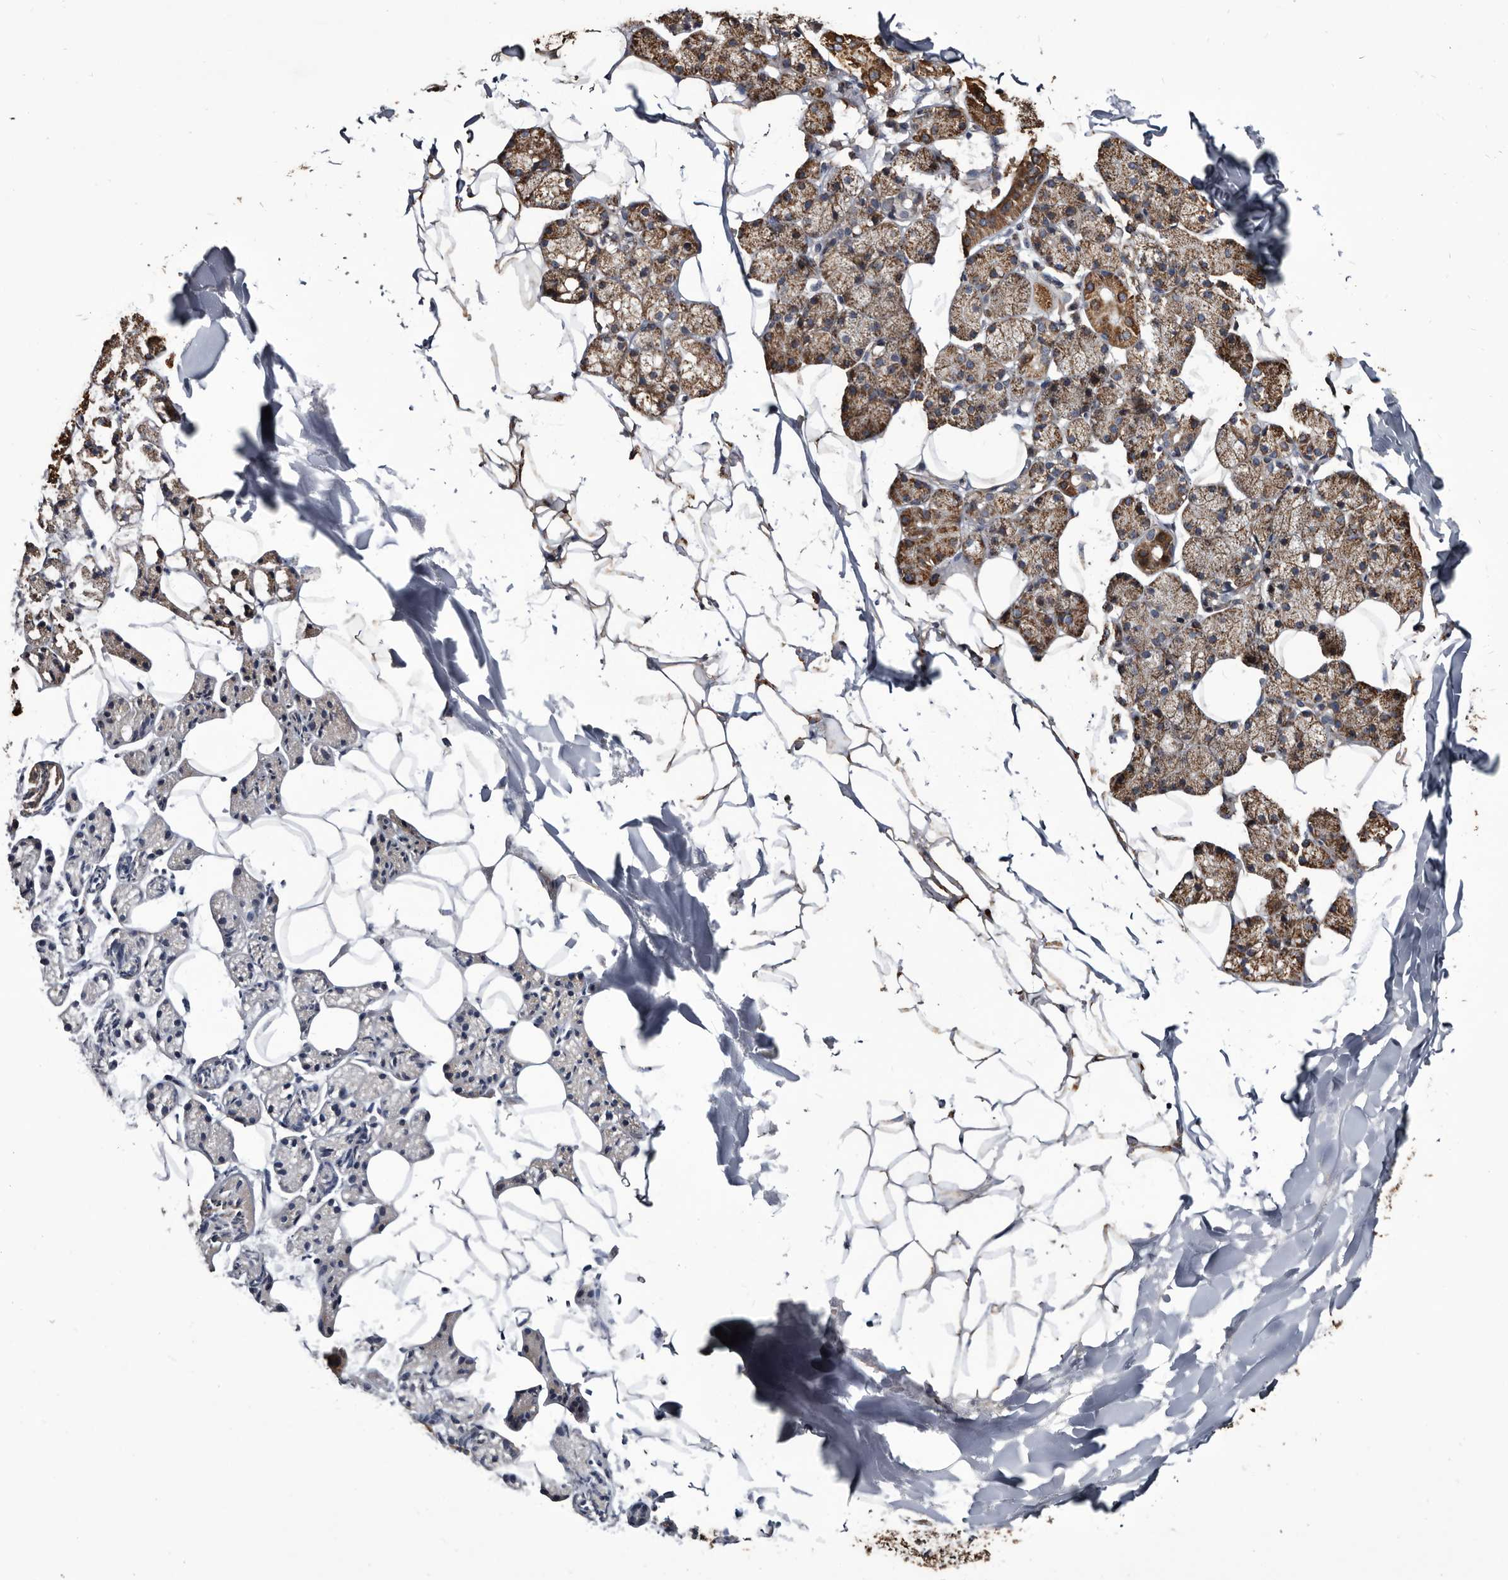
{"staining": {"intensity": "moderate", "quantity": ">75%", "location": "cytoplasmic/membranous"}, "tissue": "salivary gland", "cell_type": "Glandular cells", "image_type": "normal", "snomed": [{"axis": "morphology", "description": "Normal tissue, NOS"}, {"axis": "topography", "description": "Salivary gland"}], "caption": "Immunohistochemical staining of benign salivary gland demonstrates medium levels of moderate cytoplasmic/membranous positivity in about >75% of glandular cells. (Stains: DAB (3,3'-diaminobenzidine) in brown, nuclei in blue, Microscopy: brightfield microscopy at high magnification).", "gene": "CTSA", "patient": {"sex": "female", "age": 33}}